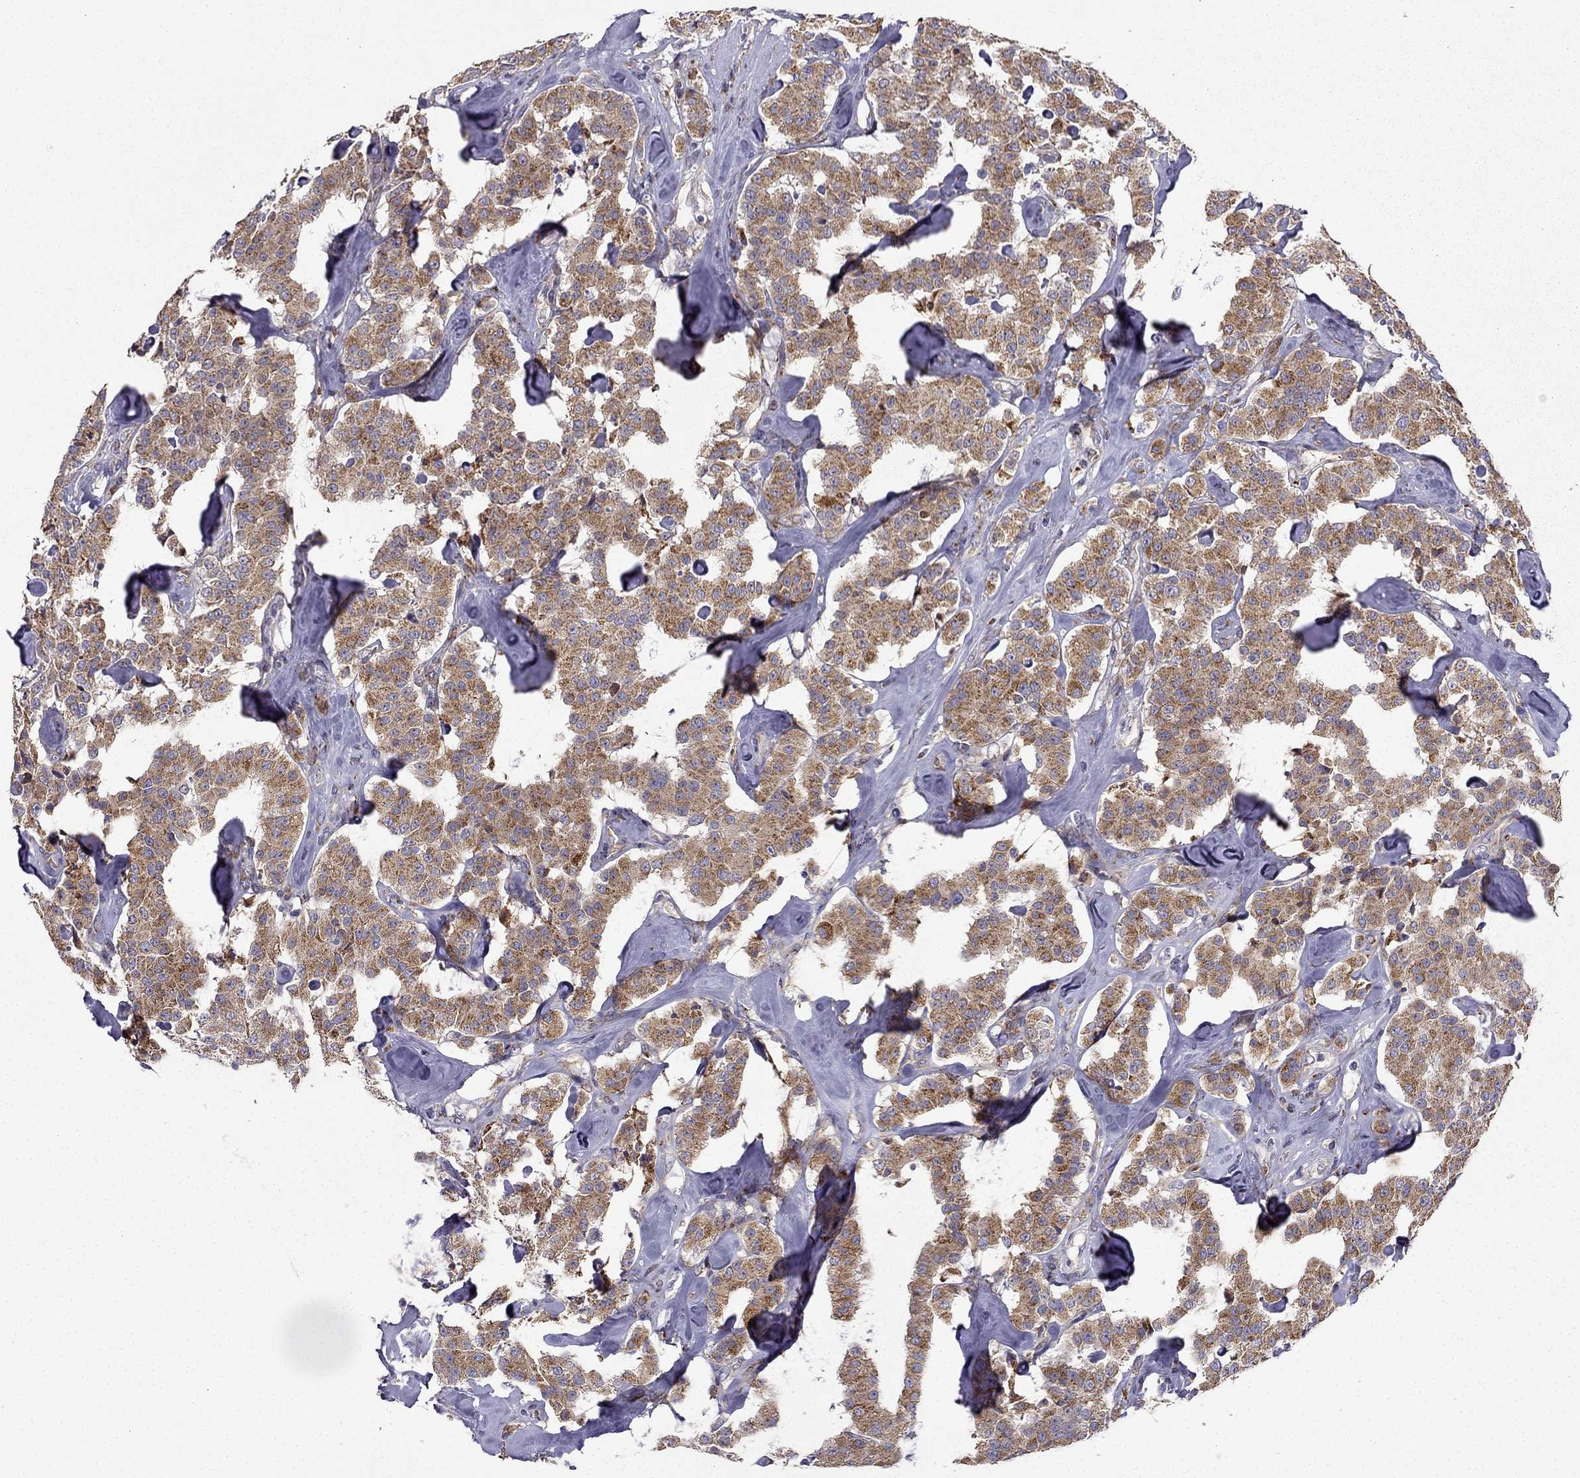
{"staining": {"intensity": "moderate", "quantity": ">75%", "location": "cytoplasmic/membranous"}, "tissue": "carcinoid", "cell_type": "Tumor cells", "image_type": "cancer", "snomed": [{"axis": "morphology", "description": "Carcinoid, malignant, NOS"}, {"axis": "topography", "description": "Pancreas"}], "caption": "Immunohistochemical staining of human carcinoid shows moderate cytoplasmic/membranous protein positivity in approximately >75% of tumor cells.", "gene": "B4GALT7", "patient": {"sex": "male", "age": 41}}